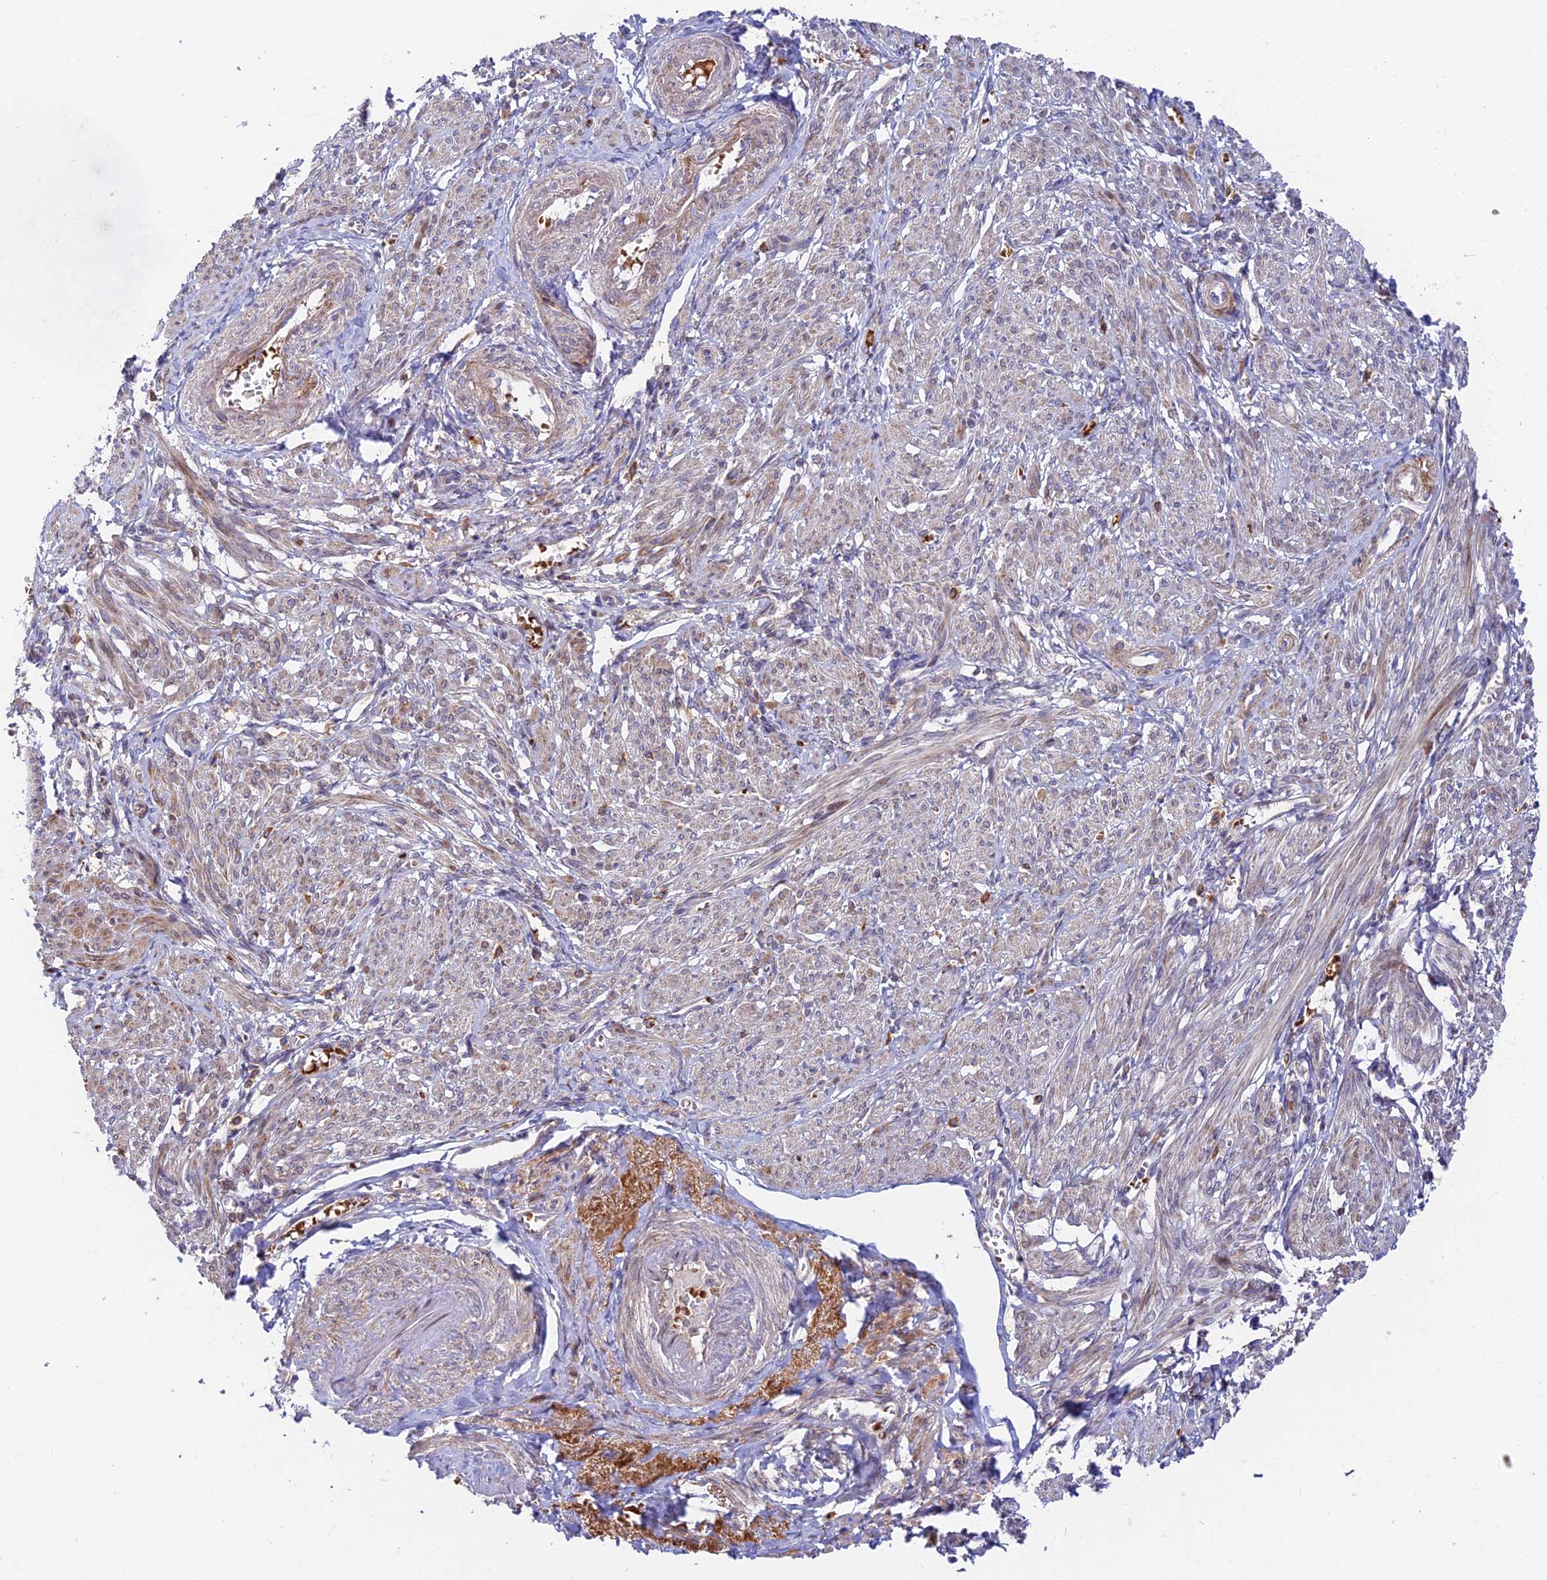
{"staining": {"intensity": "moderate", "quantity": "<25%", "location": "cytoplasmic/membranous"}, "tissue": "smooth muscle", "cell_type": "Smooth muscle cells", "image_type": "normal", "snomed": [{"axis": "morphology", "description": "Normal tissue, NOS"}, {"axis": "topography", "description": "Smooth muscle"}], "caption": "Smooth muscle cells reveal low levels of moderate cytoplasmic/membranous expression in about <25% of cells in unremarkable human smooth muscle.", "gene": "FUOM", "patient": {"sex": "female", "age": 39}}